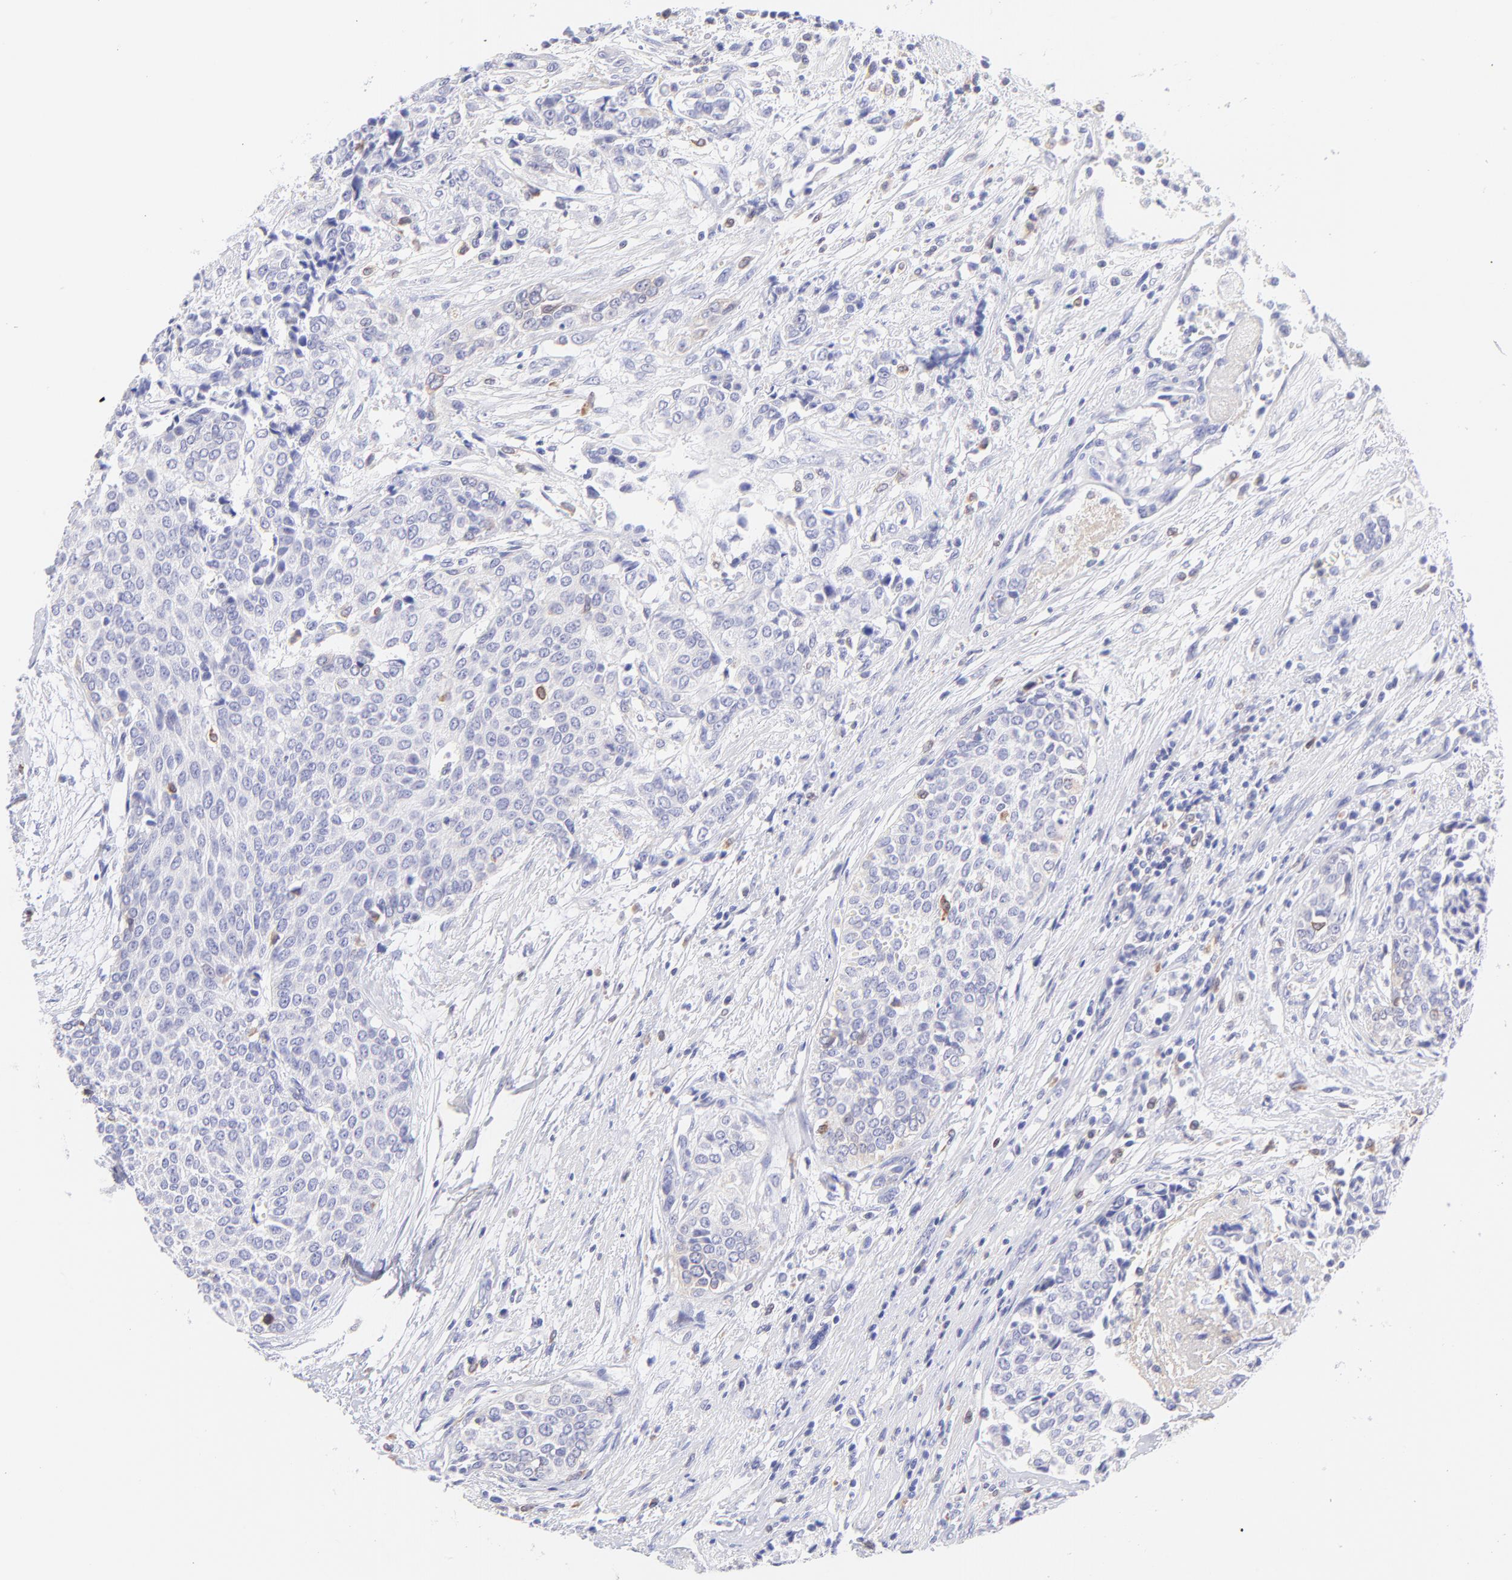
{"staining": {"intensity": "negative", "quantity": "none", "location": "none"}, "tissue": "urothelial cancer", "cell_type": "Tumor cells", "image_type": "cancer", "snomed": [{"axis": "morphology", "description": "Urothelial carcinoma, Low grade"}, {"axis": "topography", "description": "Urinary bladder"}], "caption": "The image shows no significant positivity in tumor cells of low-grade urothelial carcinoma.", "gene": "IRAG2", "patient": {"sex": "female", "age": 73}}